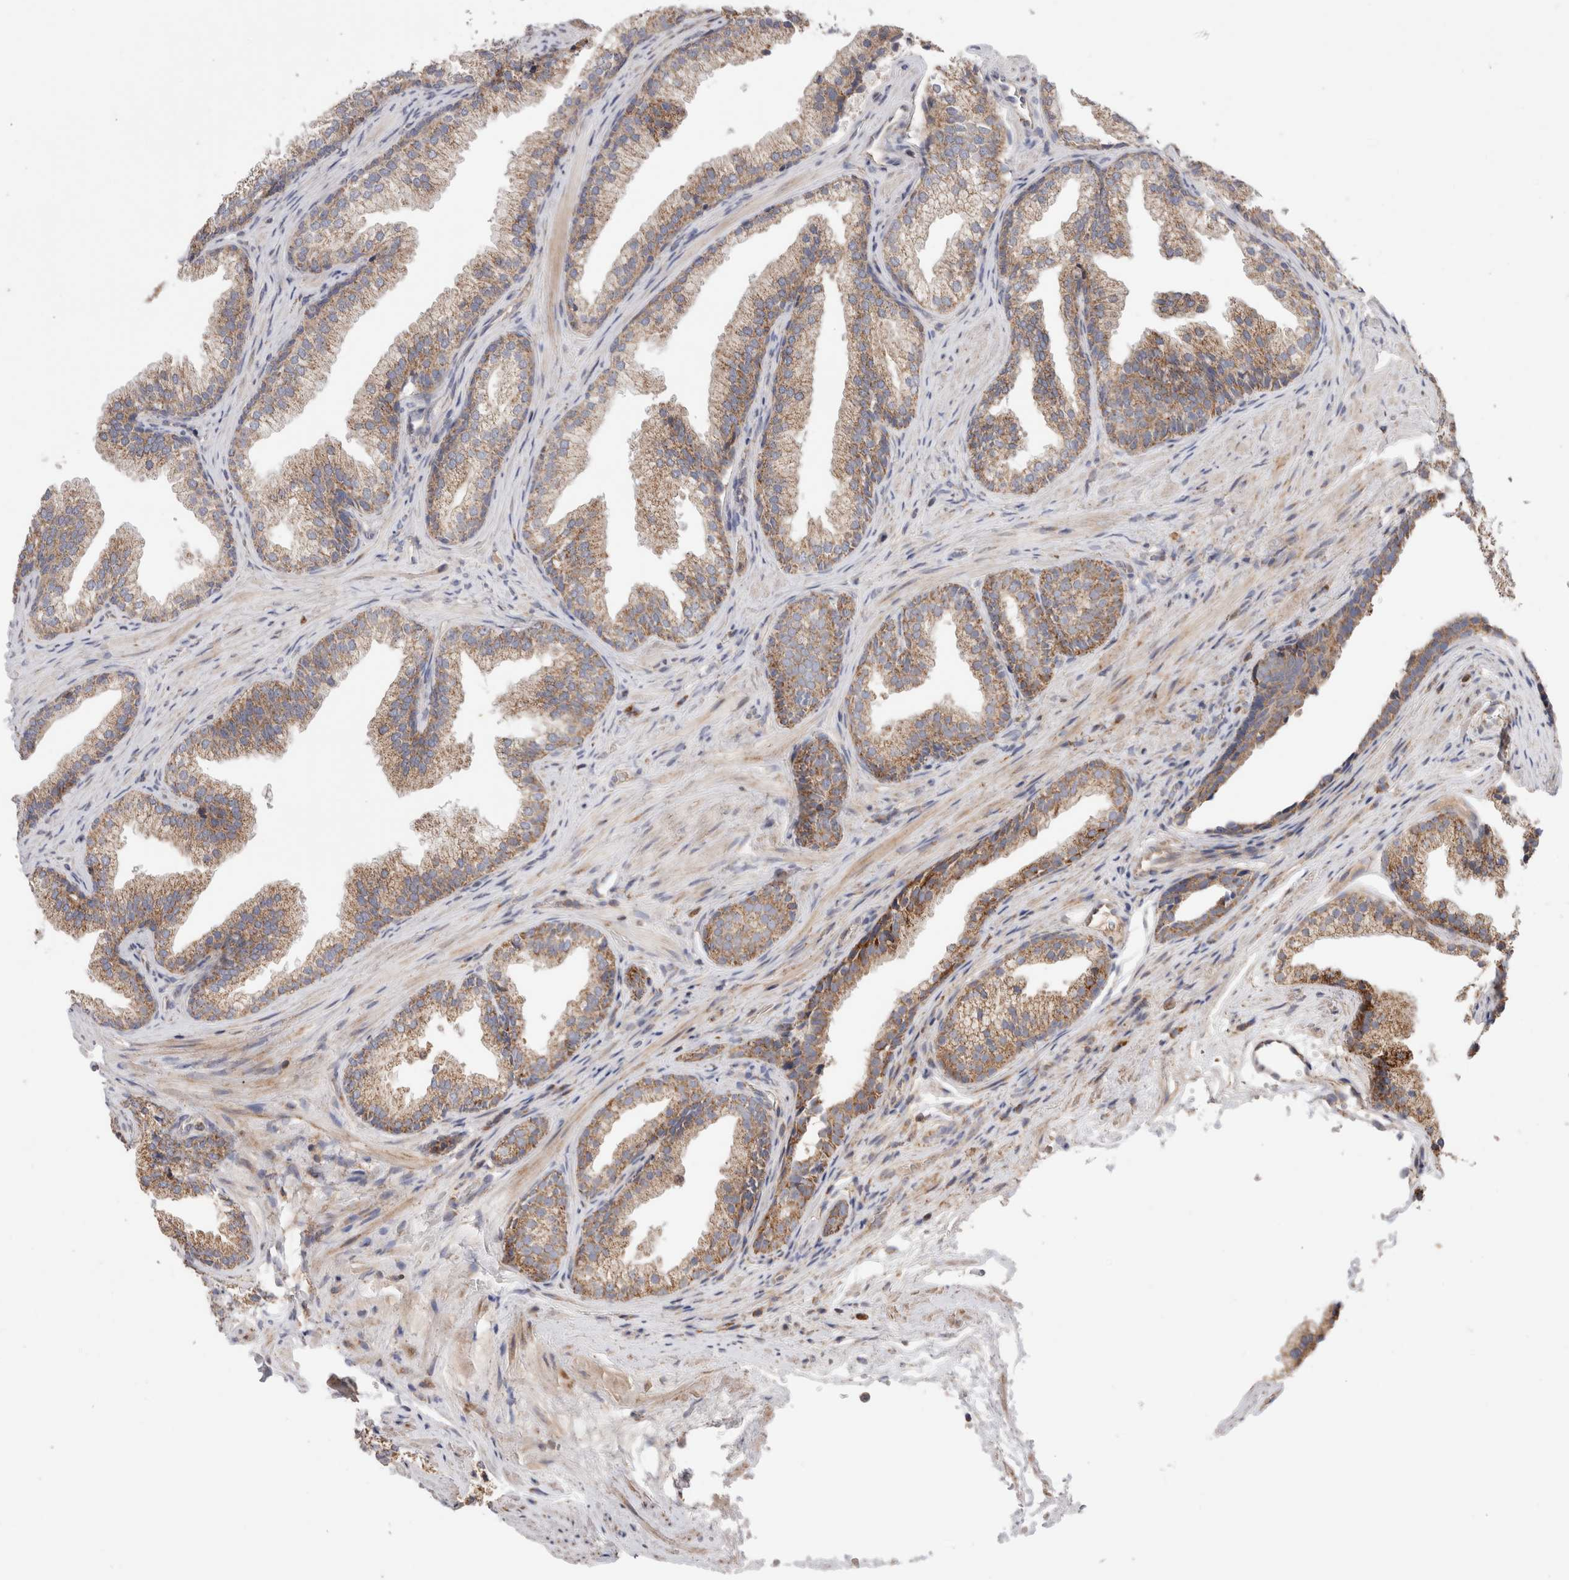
{"staining": {"intensity": "strong", "quantity": ">75%", "location": "cytoplasmic/membranous"}, "tissue": "prostate", "cell_type": "Glandular cells", "image_type": "normal", "snomed": [{"axis": "morphology", "description": "Normal tissue, NOS"}, {"axis": "topography", "description": "Prostate"}], "caption": "Prostate stained with immunohistochemistry displays strong cytoplasmic/membranous staining in about >75% of glandular cells.", "gene": "KIF21B", "patient": {"sex": "male", "age": 76}}